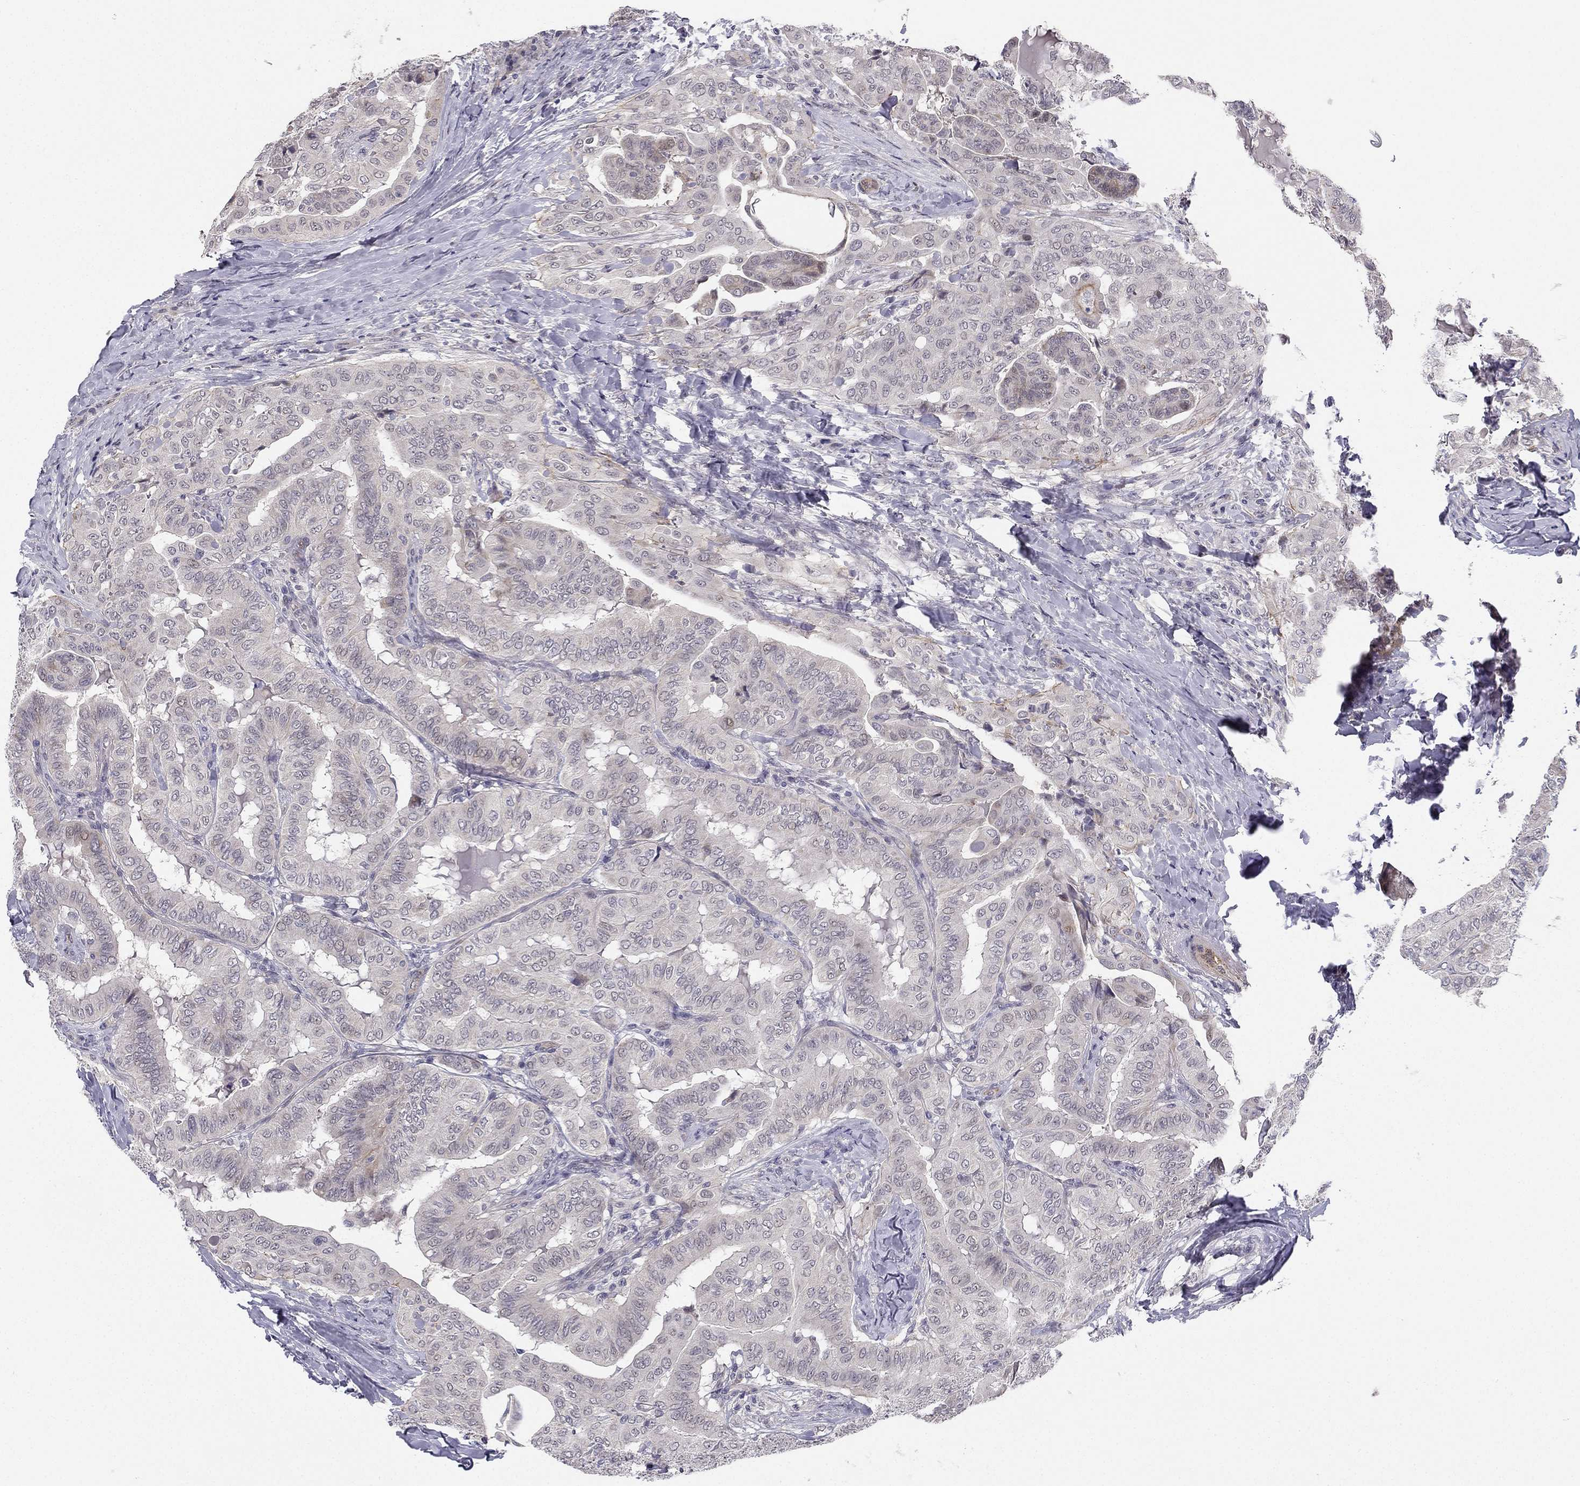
{"staining": {"intensity": "negative", "quantity": "none", "location": "none"}, "tissue": "thyroid cancer", "cell_type": "Tumor cells", "image_type": "cancer", "snomed": [{"axis": "morphology", "description": "Papillary adenocarcinoma, NOS"}, {"axis": "topography", "description": "Thyroid gland"}], "caption": "Immunohistochemistry (IHC) photomicrograph of papillary adenocarcinoma (thyroid) stained for a protein (brown), which displays no staining in tumor cells.", "gene": "CHST8", "patient": {"sex": "female", "age": 68}}